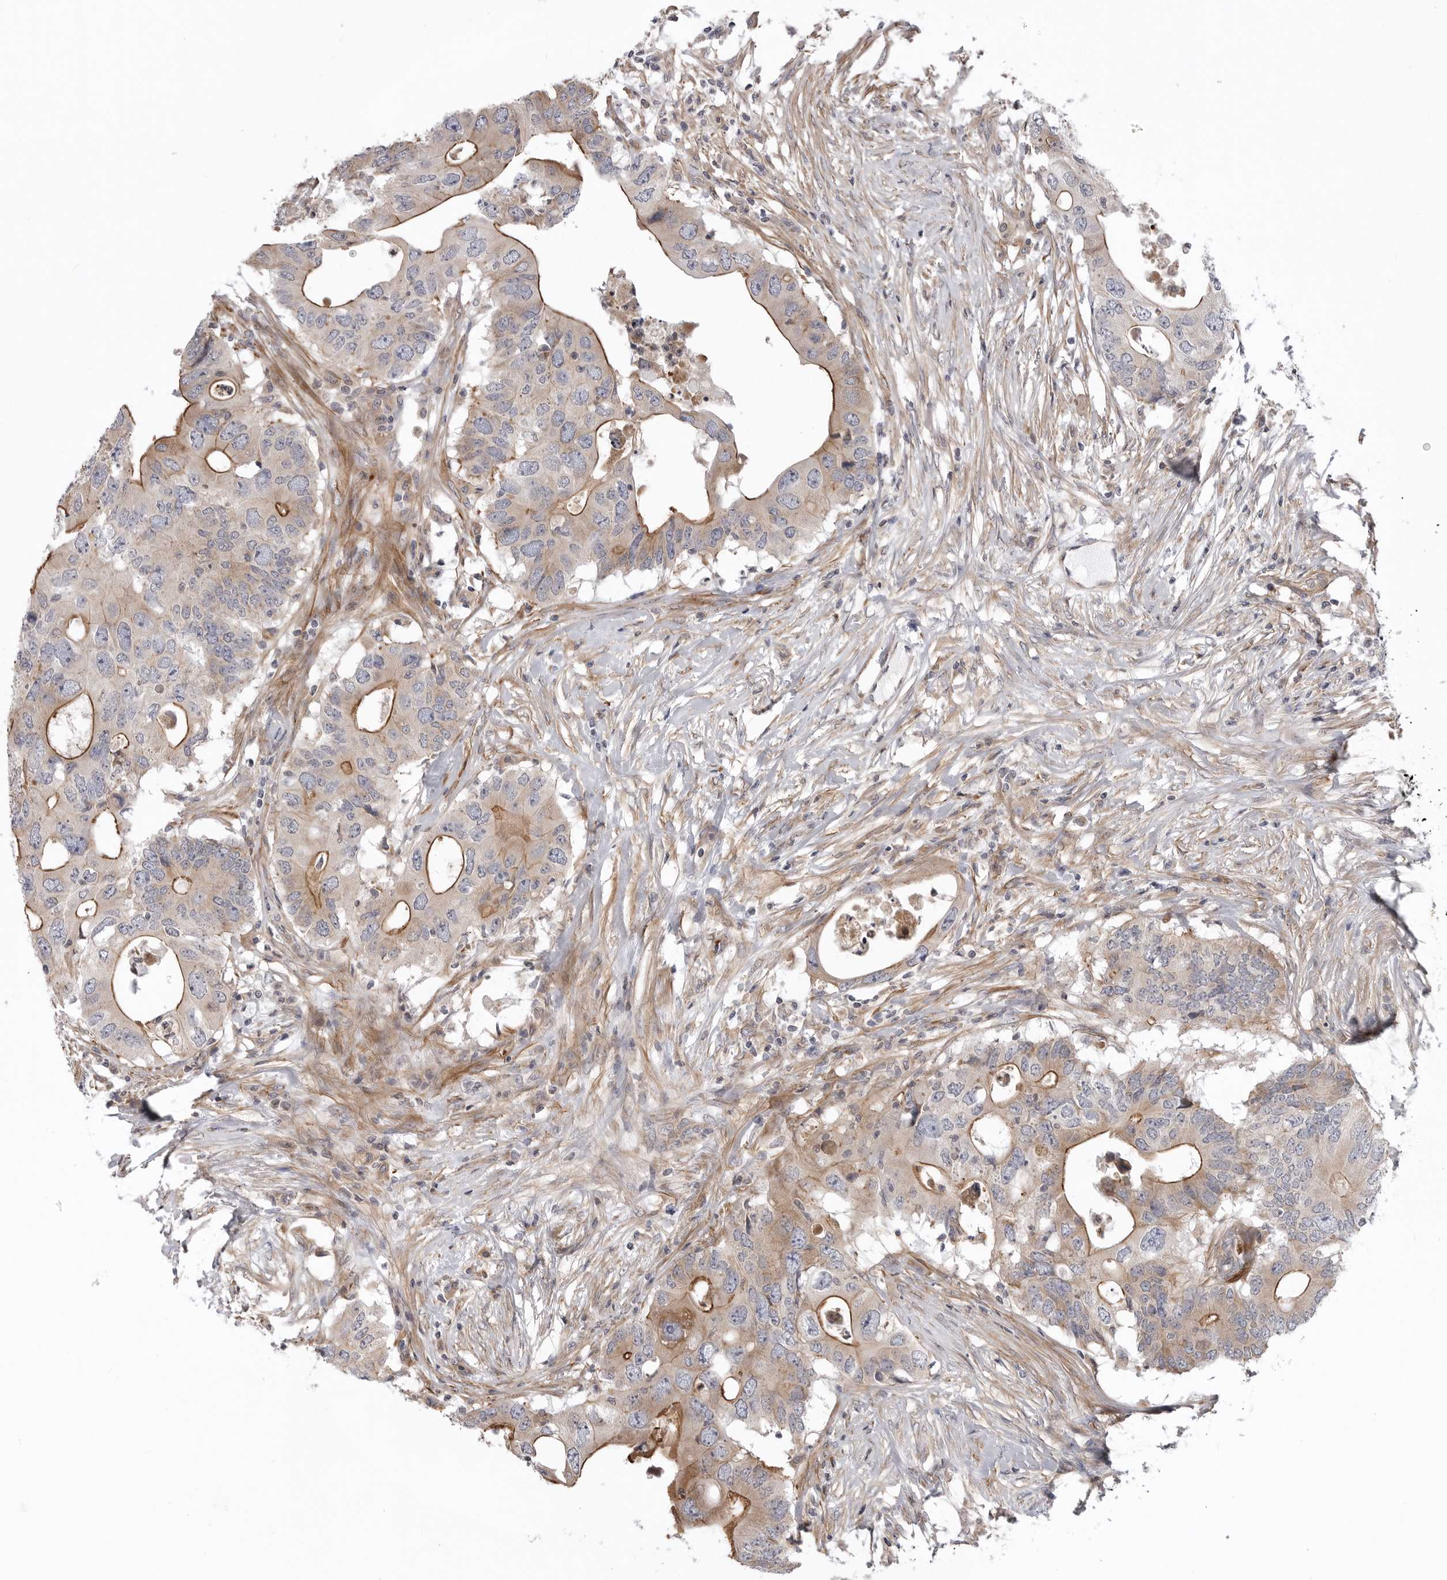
{"staining": {"intensity": "moderate", "quantity": "25%-75%", "location": "cytoplasmic/membranous"}, "tissue": "colorectal cancer", "cell_type": "Tumor cells", "image_type": "cancer", "snomed": [{"axis": "morphology", "description": "Adenocarcinoma, NOS"}, {"axis": "topography", "description": "Colon"}], "caption": "This image reveals immunohistochemistry staining of colorectal cancer, with medium moderate cytoplasmic/membranous staining in about 25%-75% of tumor cells.", "gene": "SCP2", "patient": {"sex": "male", "age": 71}}